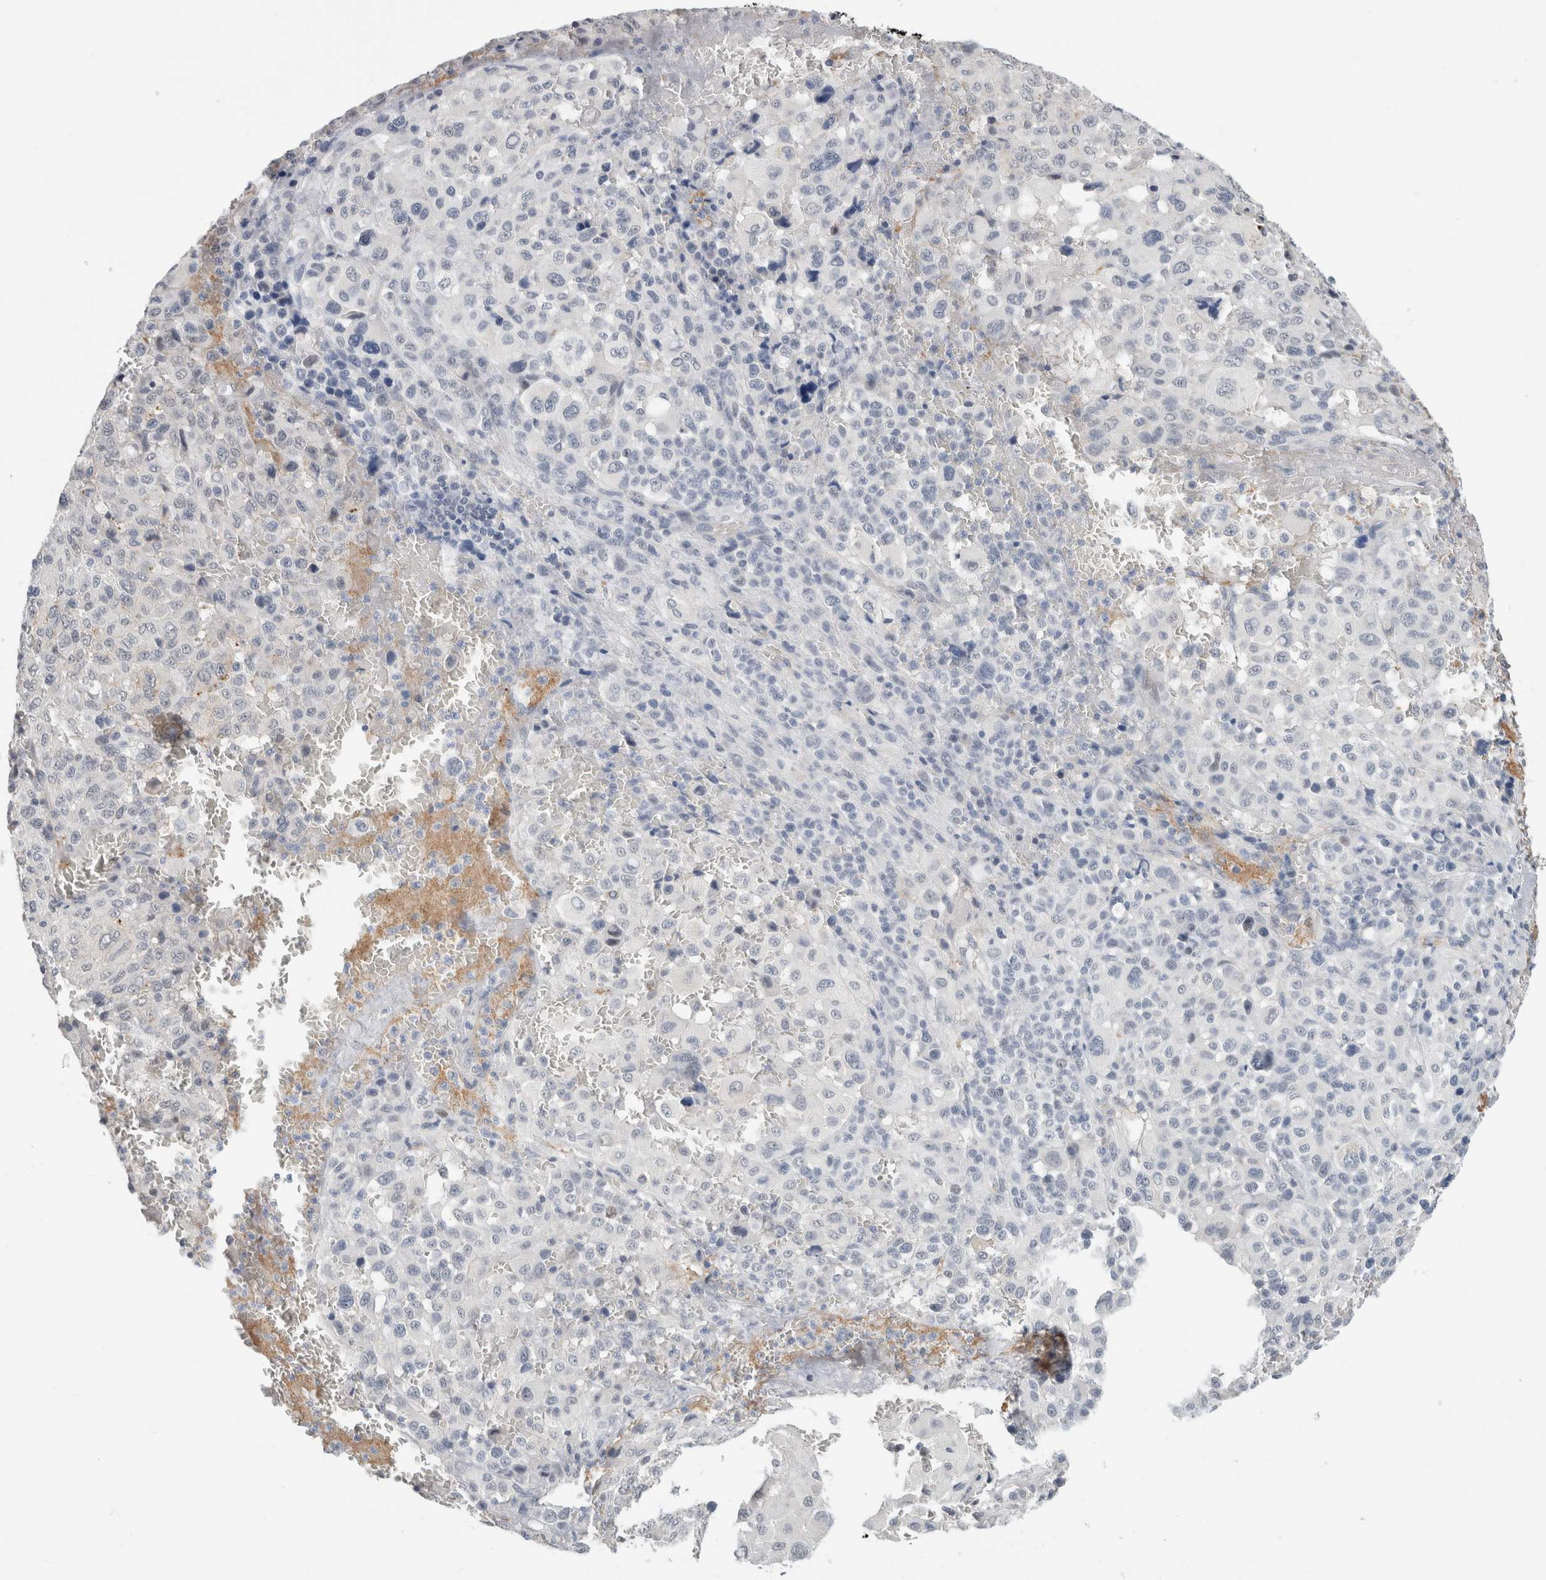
{"staining": {"intensity": "negative", "quantity": "none", "location": "none"}, "tissue": "melanoma", "cell_type": "Tumor cells", "image_type": "cancer", "snomed": [{"axis": "morphology", "description": "Malignant melanoma, Metastatic site"}, {"axis": "topography", "description": "Skin"}], "caption": "Immunohistochemistry micrograph of melanoma stained for a protein (brown), which shows no expression in tumor cells.", "gene": "HCN3", "patient": {"sex": "female", "age": 74}}